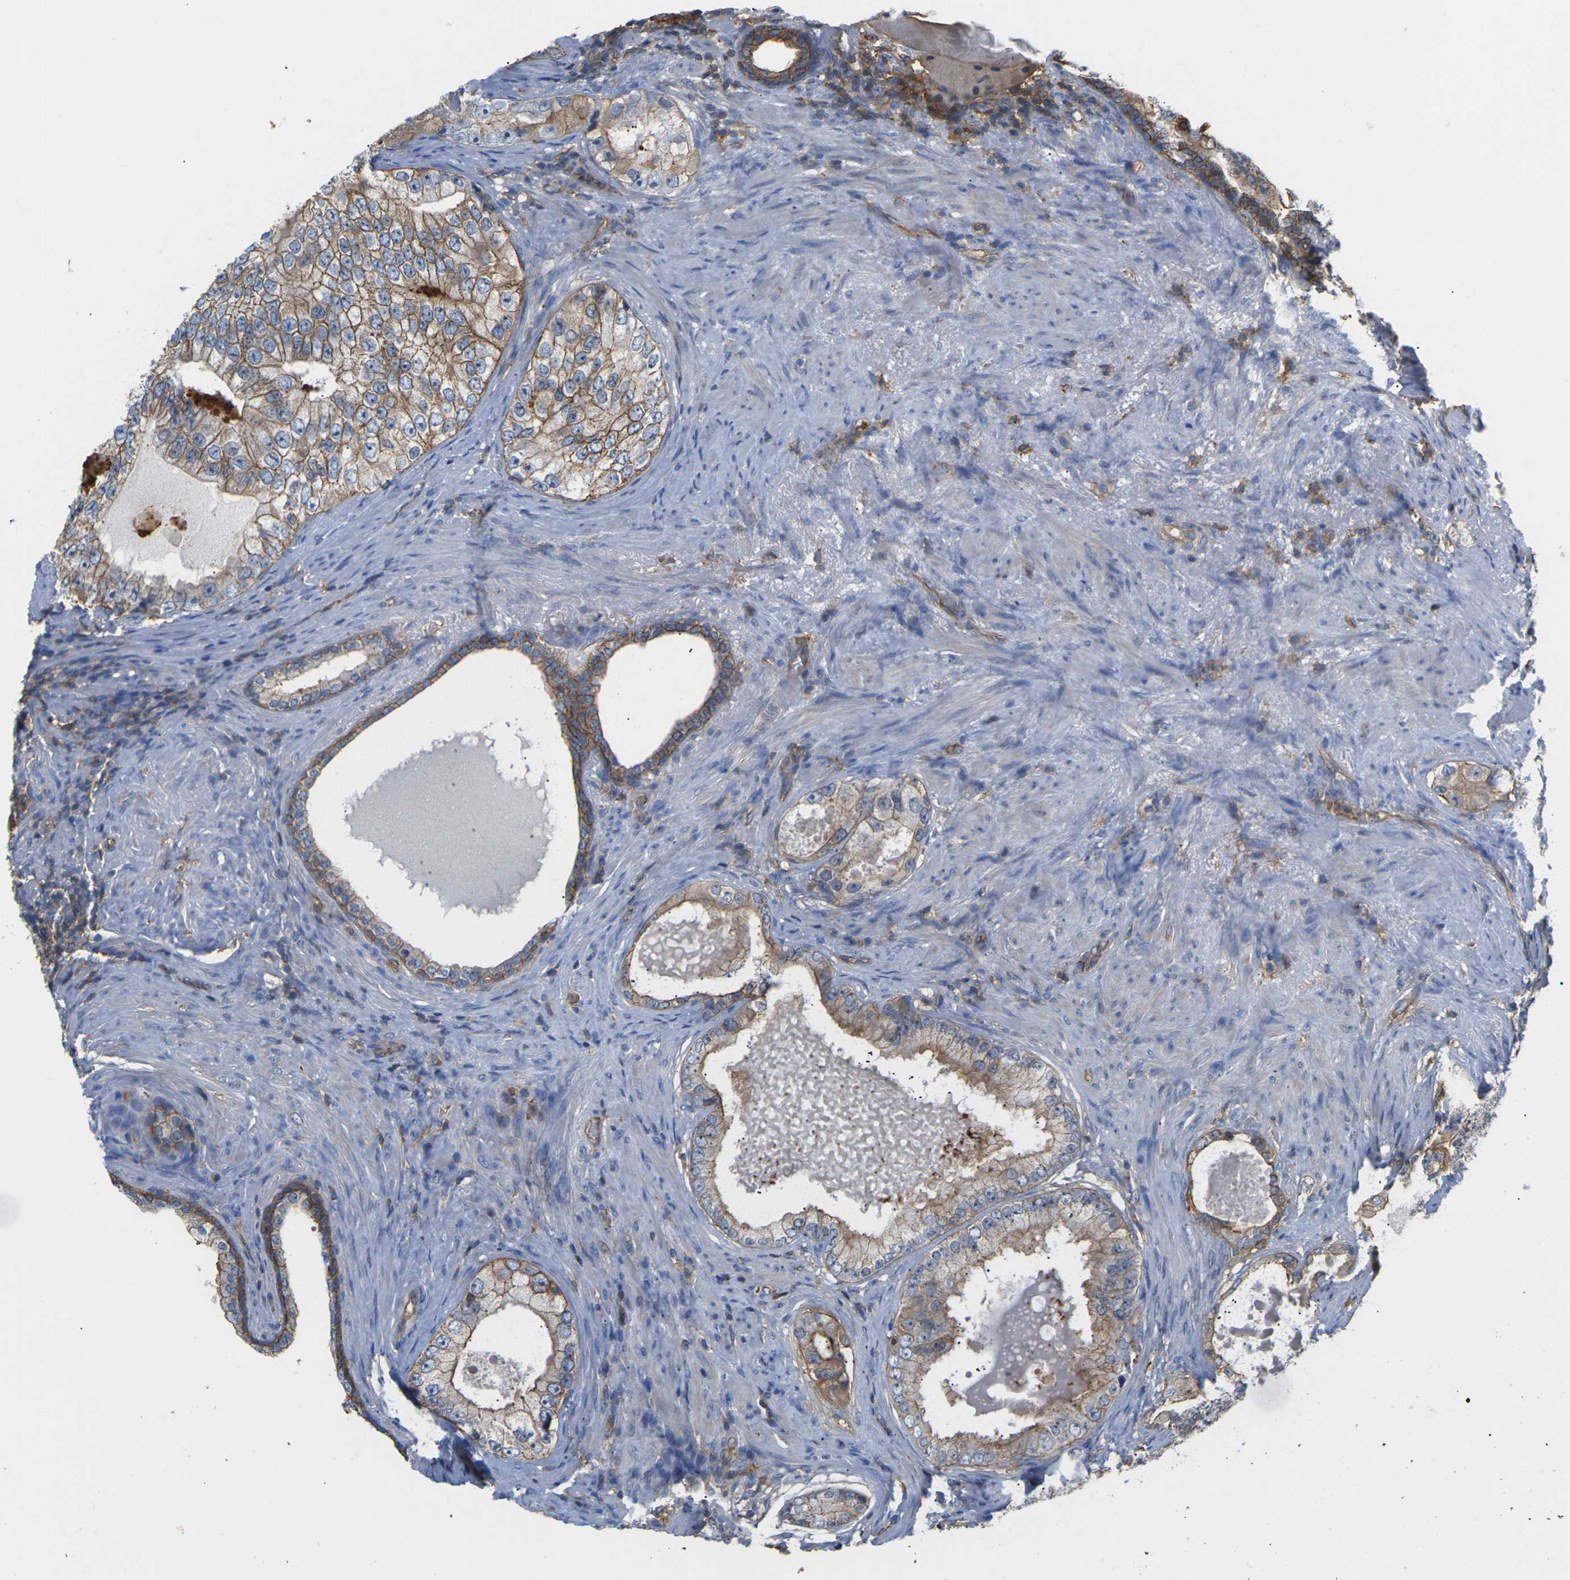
{"staining": {"intensity": "moderate", "quantity": ">75%", "location": "cytoplasmic/membranous"}, "tissue": "prostate cancer", "cell_type": "Tumor cells", "image_type": "cancer", "snomed": [{"axis": "morphology", "description": "Adenocarcinoma, High grade"}, {"axis": "topography", "description": "Prostate"}], "caption": "Human adenocarcinoma (high-grade) (prostate) stained with a brown dye demonstrates moderate cytoplasmic/membranous positive staining in about >75% of tumor cells.", "gene": "IQGAP1", "patient": {"sex": "male", "age": 66}}